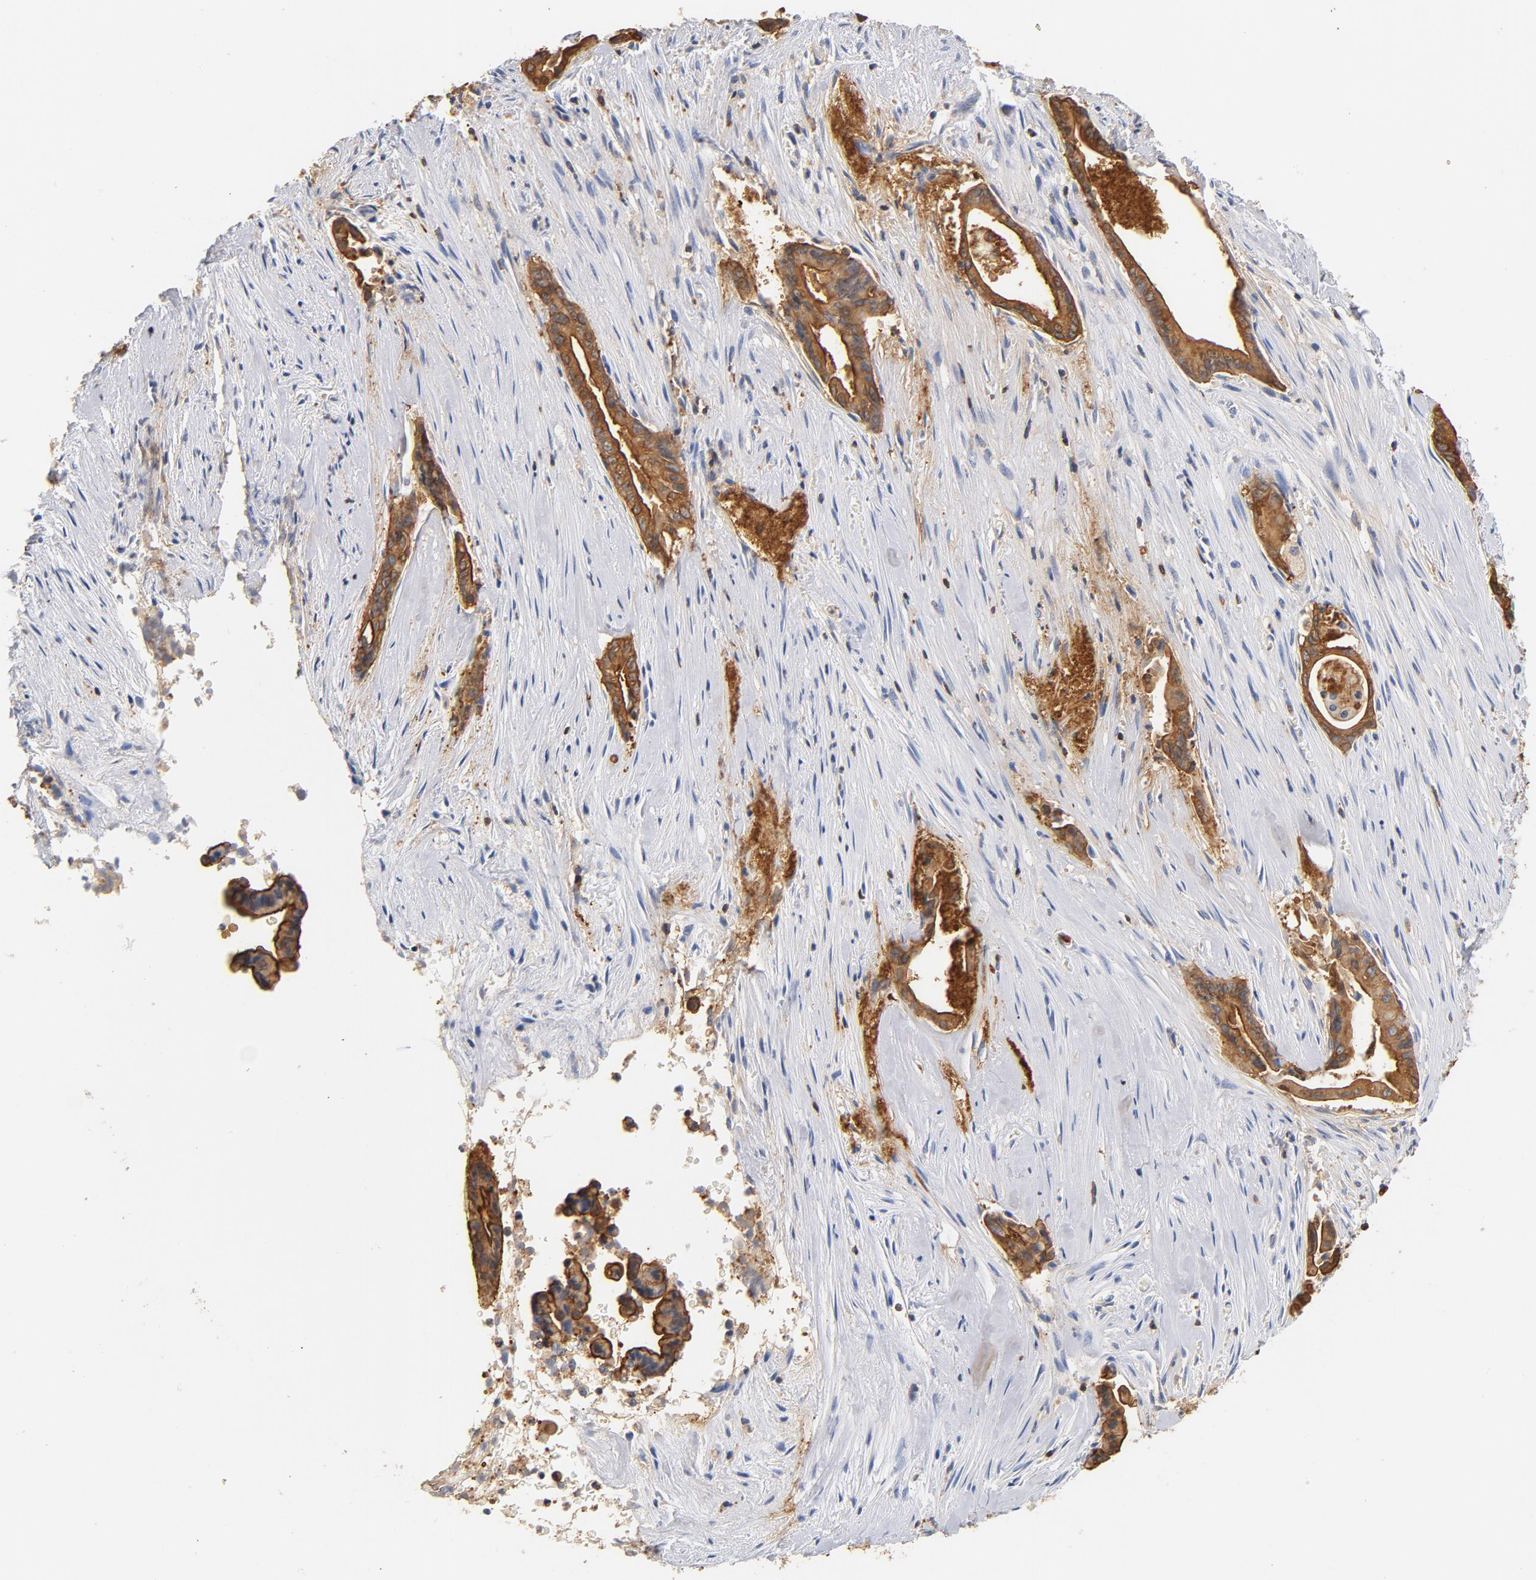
{"staining": {"intensity": "moderate", "quantity": ">75%", "location": "cytoplasmic/membranous"}, "tissue": "liver cancer", "cell_type": "Tumor cells", "image_type": "cancer", "snomed": [{"axis": "morphology", "description": "Cholangiocarcinoma"}, {"axis": "topography", "description": "Liver"}], "caption": "Protein expression by immunohistochemistry shows moderate cytoplasmic/membranous positivity in approximately >75% of tumor cells in cholangiocarcinoma (liver). Using DAB (3,3'-diaminobenzidine) (brown) and hematoxylin (blue) stains, captured at high magnification using brightfield microscopy.", "gene": "EZR", "patient": {"sex": "female", "age": 55}}